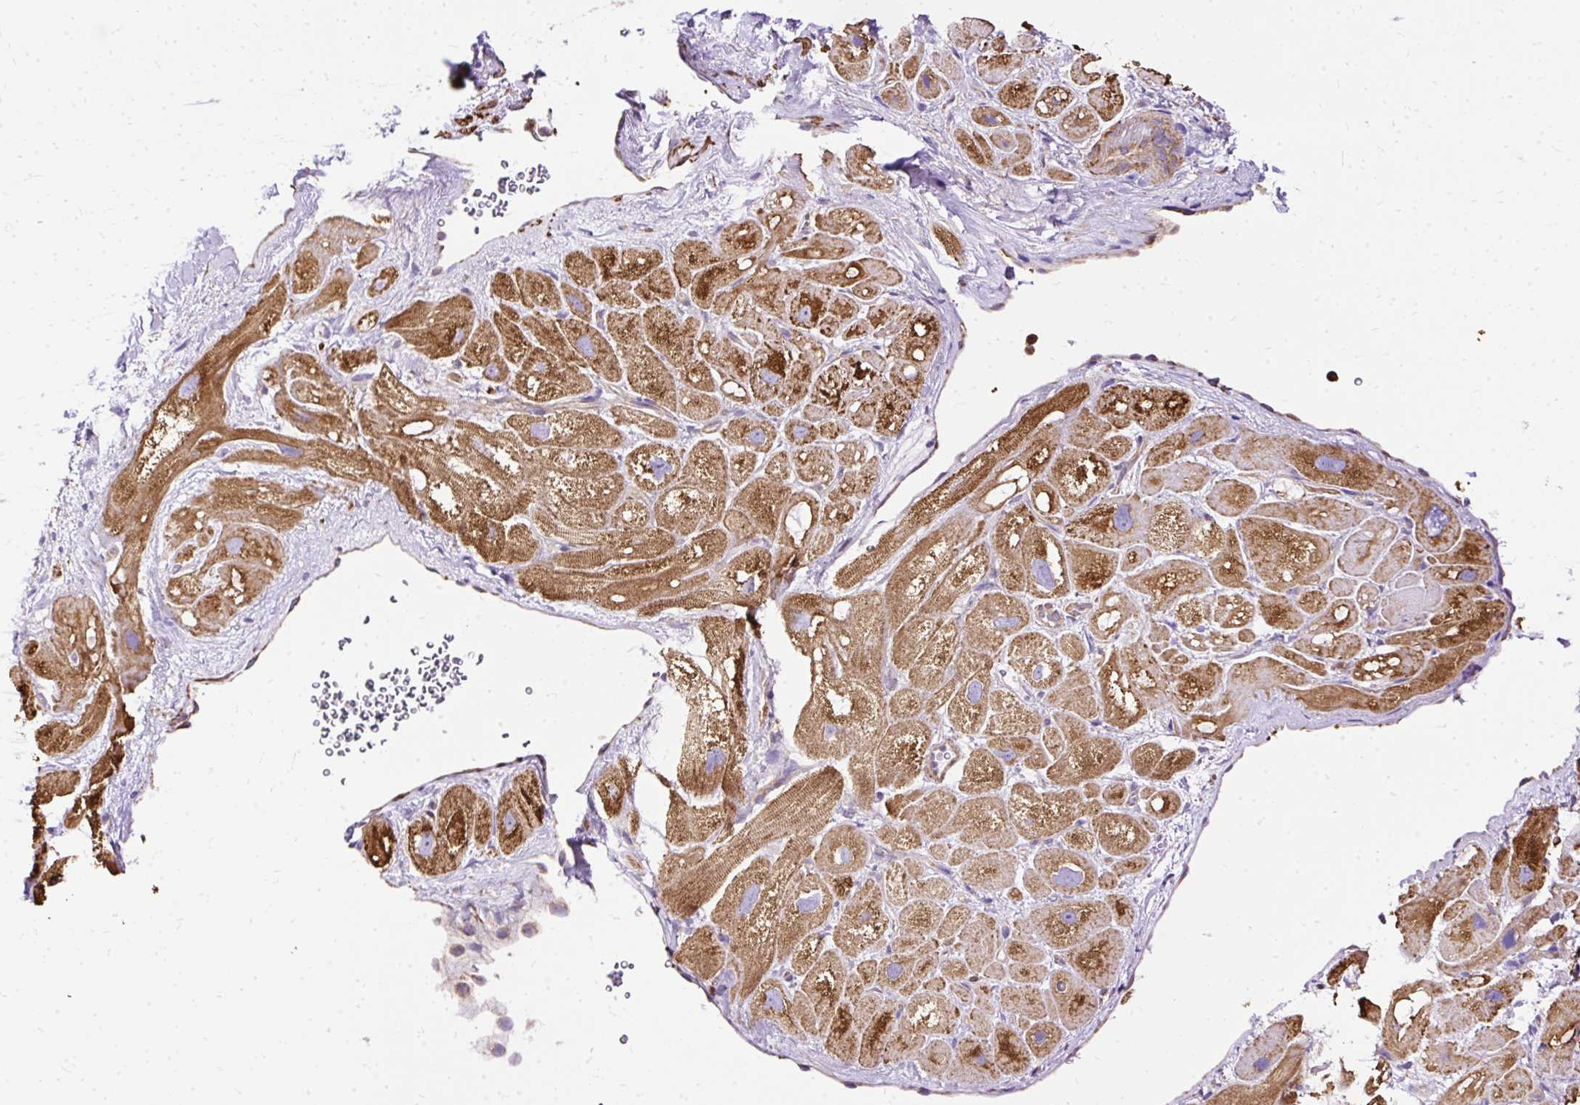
{"staining": {"intensity": "moderate", "quantity": ">75%", "location": "cytoplasmic/membranous"}, "tissue": "heart muscle", "cell_type": "Cardiomyocytes", "image_type": "normal", "snomed": [{"axis": "morphology", "description": "Normal tissue, NOS"}, {"axis": "topography", "description": "Heart"}], "caption": "IHC histopathology image of benign heart muscle: heart muscle stained using immunohistochemistry shows medium levels of moderate protein expression localized specifically in the cytoplasmic/membranous of cardiomyocytes, appearing as a cytoplasmic/membranous brown color.", "gene": "KLHL11", "patient": {"sex": "male", "age": 49}}